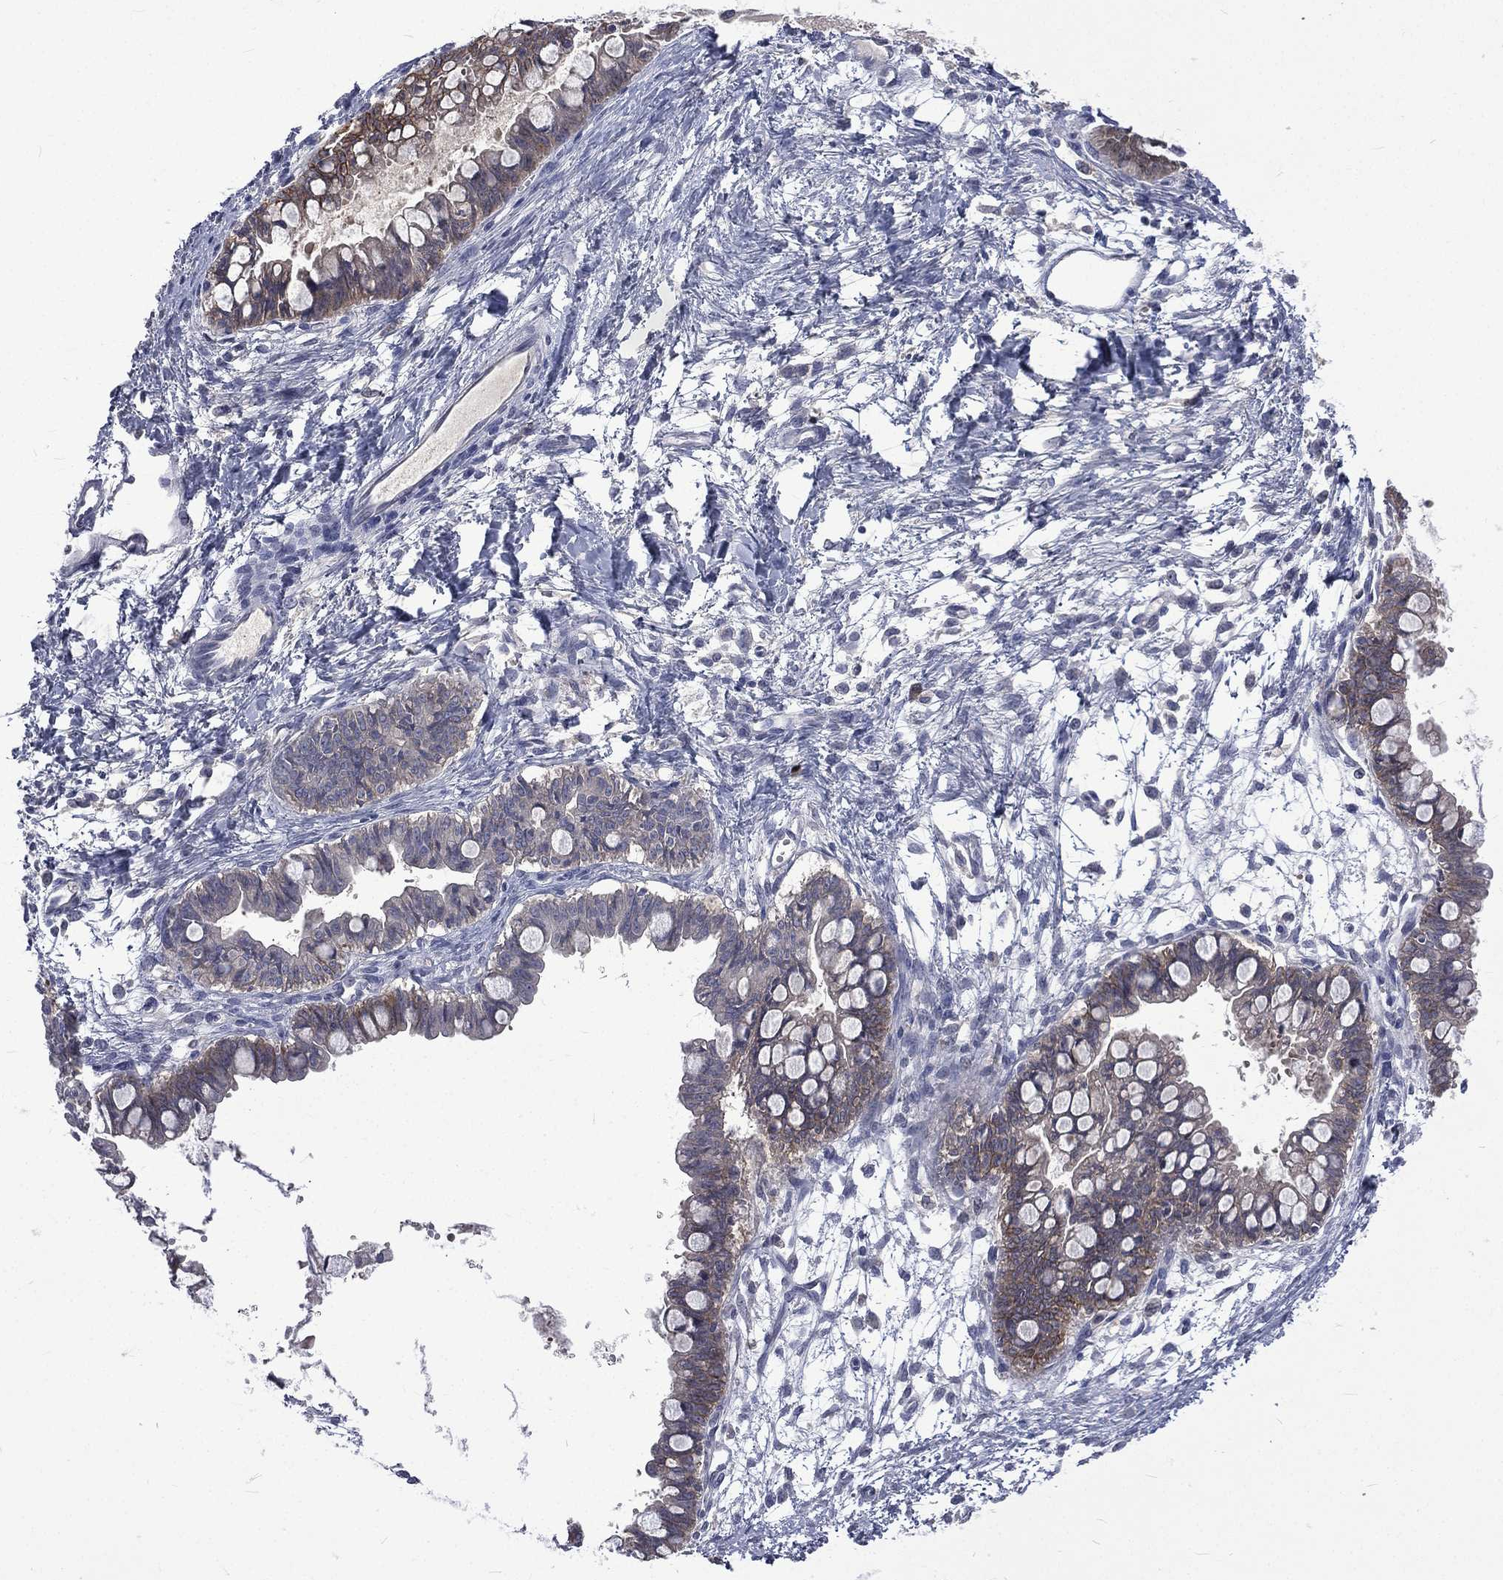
{"staining": {"intensity": "negative", "quantity": "none", "location": "none"}, "tissue": "ovarian cancer", "cell_type": "Tumor cells", "image_type": "cancer", "snomed": [{"axis": "morphology", "description": "Cystadenocarcinoma, mucinous, NOS"}, {"axis": "topography", "description": "Ovary"}], "caption": "Tumor cells are negative for brown protein staining in ovarian cancer. (DAB immunohistochemistry with hematoxylin counter stain).", "gene": "CA12", "patient": {"sex": "female", "age": 63}}